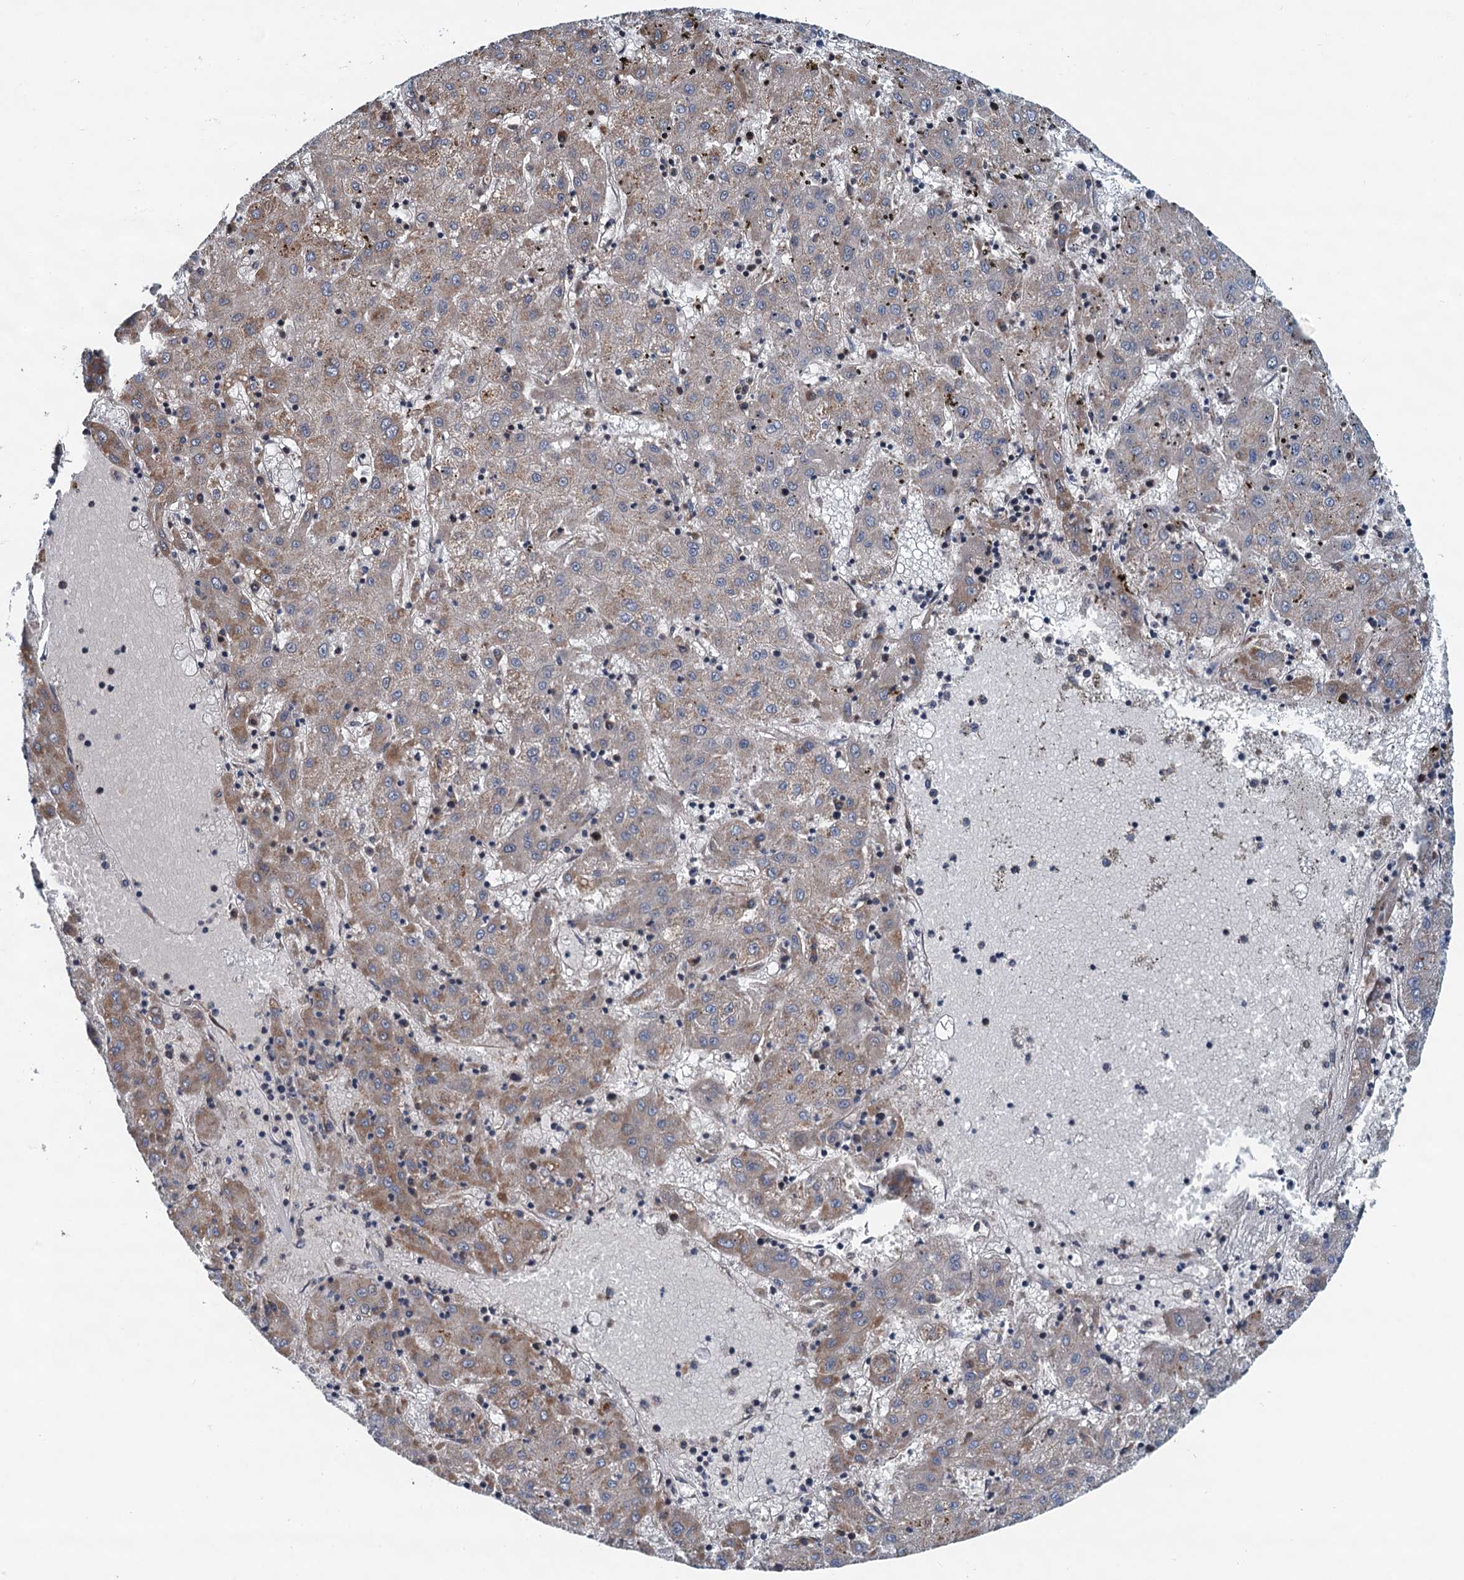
{"staining": {"intensity": "weak", "quantity": "<25%", "location": "cytoplasmic/membranous"}, "tissue": "liver cancer", "cell_type": "Tumor cells", "image_type": "cancer", "snomed": [{"axis": "morphology", "description": "Carcinoma, Hepatocellular, NOS"}, {"axis": "topography", "description": "Liver"}], "caption": "Liver hepatocellular carcinoma was stained to show a protein in brown. There is no significant positivity in tumor cells.", "gene": "AAGAB", "patient": {"sex": "male", "age": 72}}